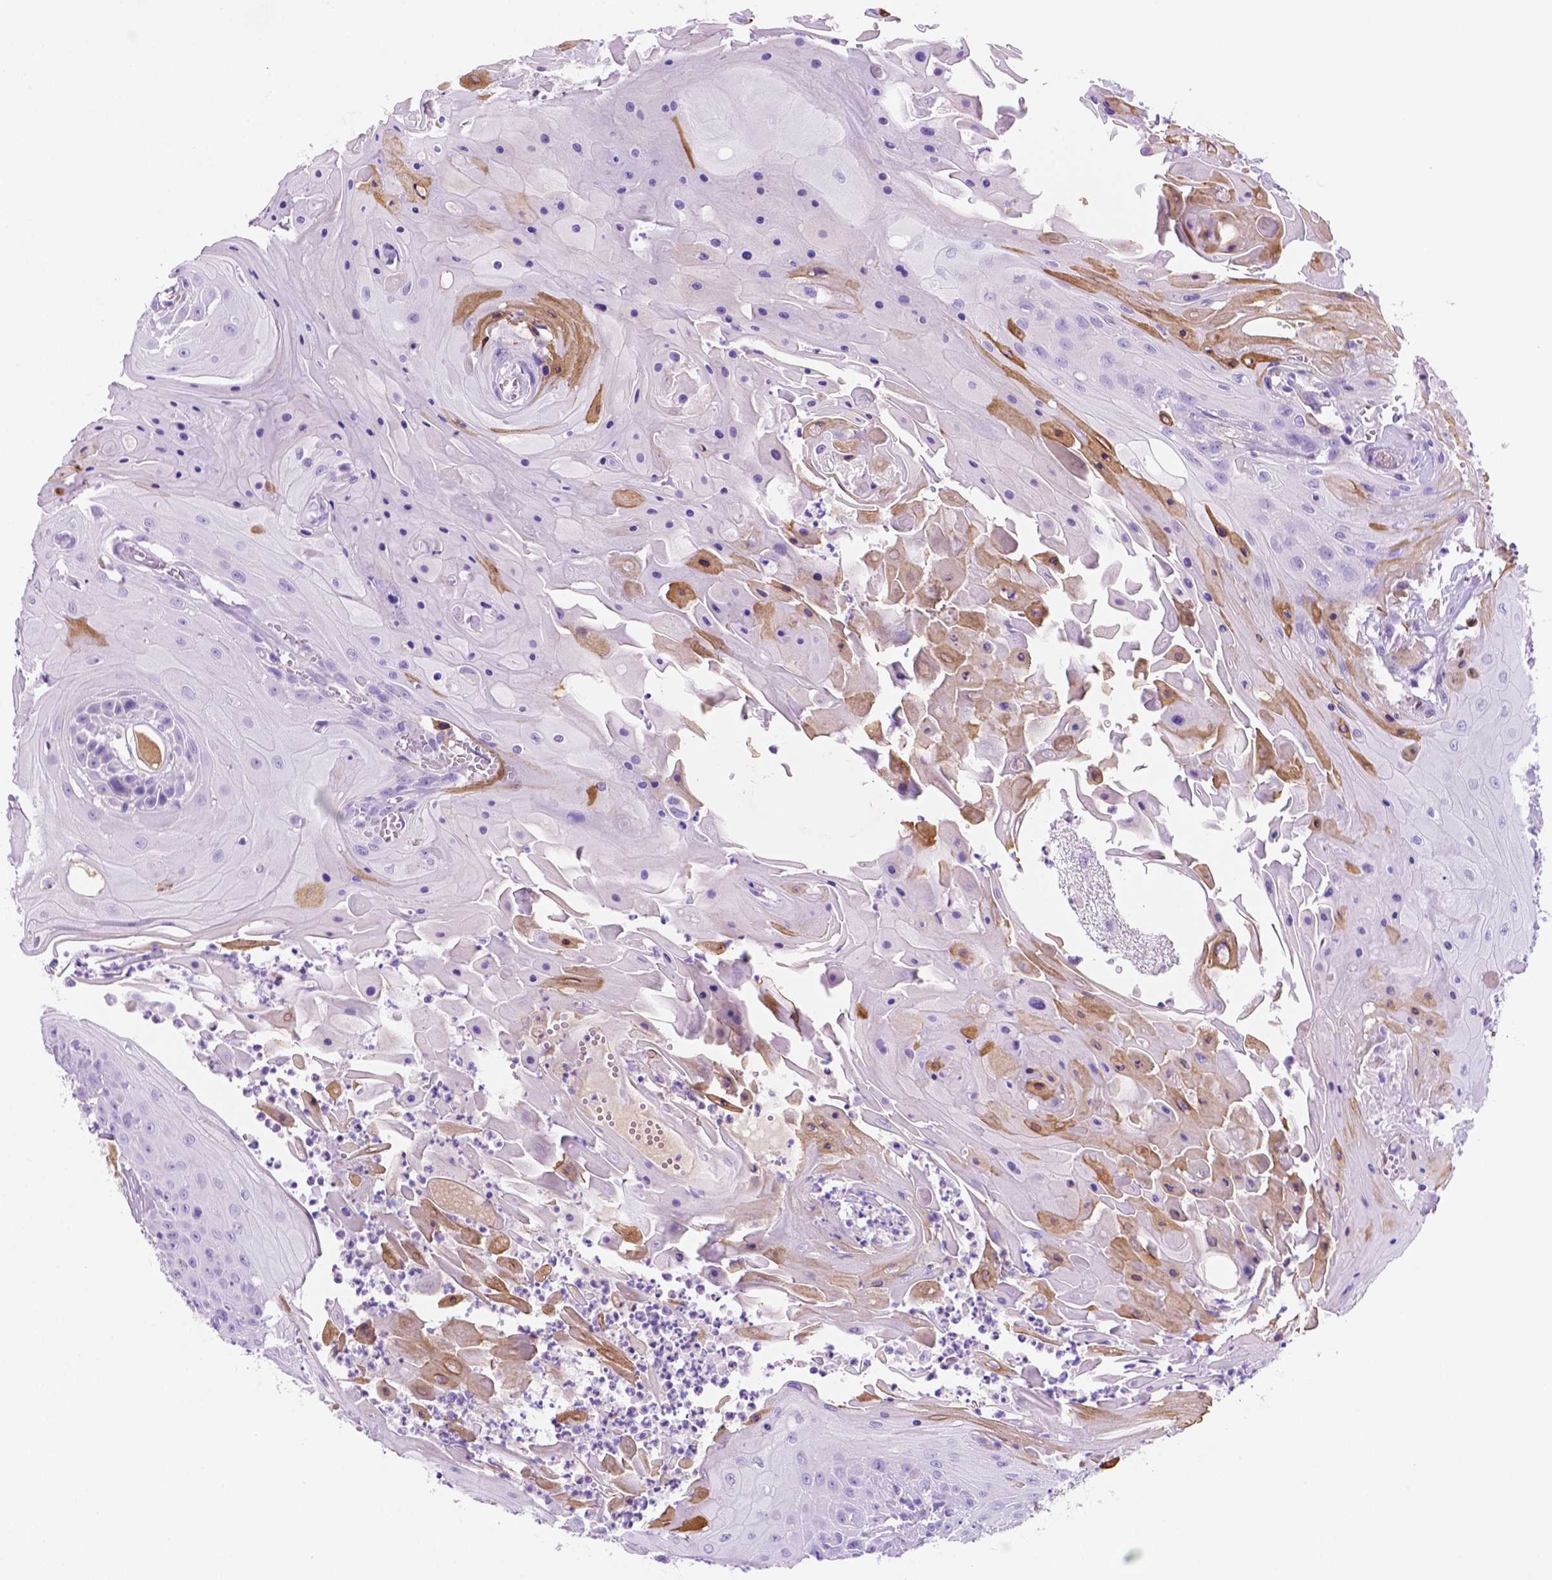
{"staining": {"intensity": "weak", "quantity": "<25%", "location": "cytoplasmic/membranous"}, "tissue": "head and neck cancer", "cell_type": "Tumor cells", "image_type": "cancer", "snomed": [{"axis": "morphology", "description": "Squamous cell carcinoma, NOS"}, {"axis": "topography", "description": "Skin"}, {"axis": "topography", "description": "Head-Neck"}], "caption": "Photomicrograph shows no protein positivity in tumor cells of head and neck squamous cell carcinoma tissue.", "gene": "FOXB2", "patient": {"sex": "male", "age": 80}}